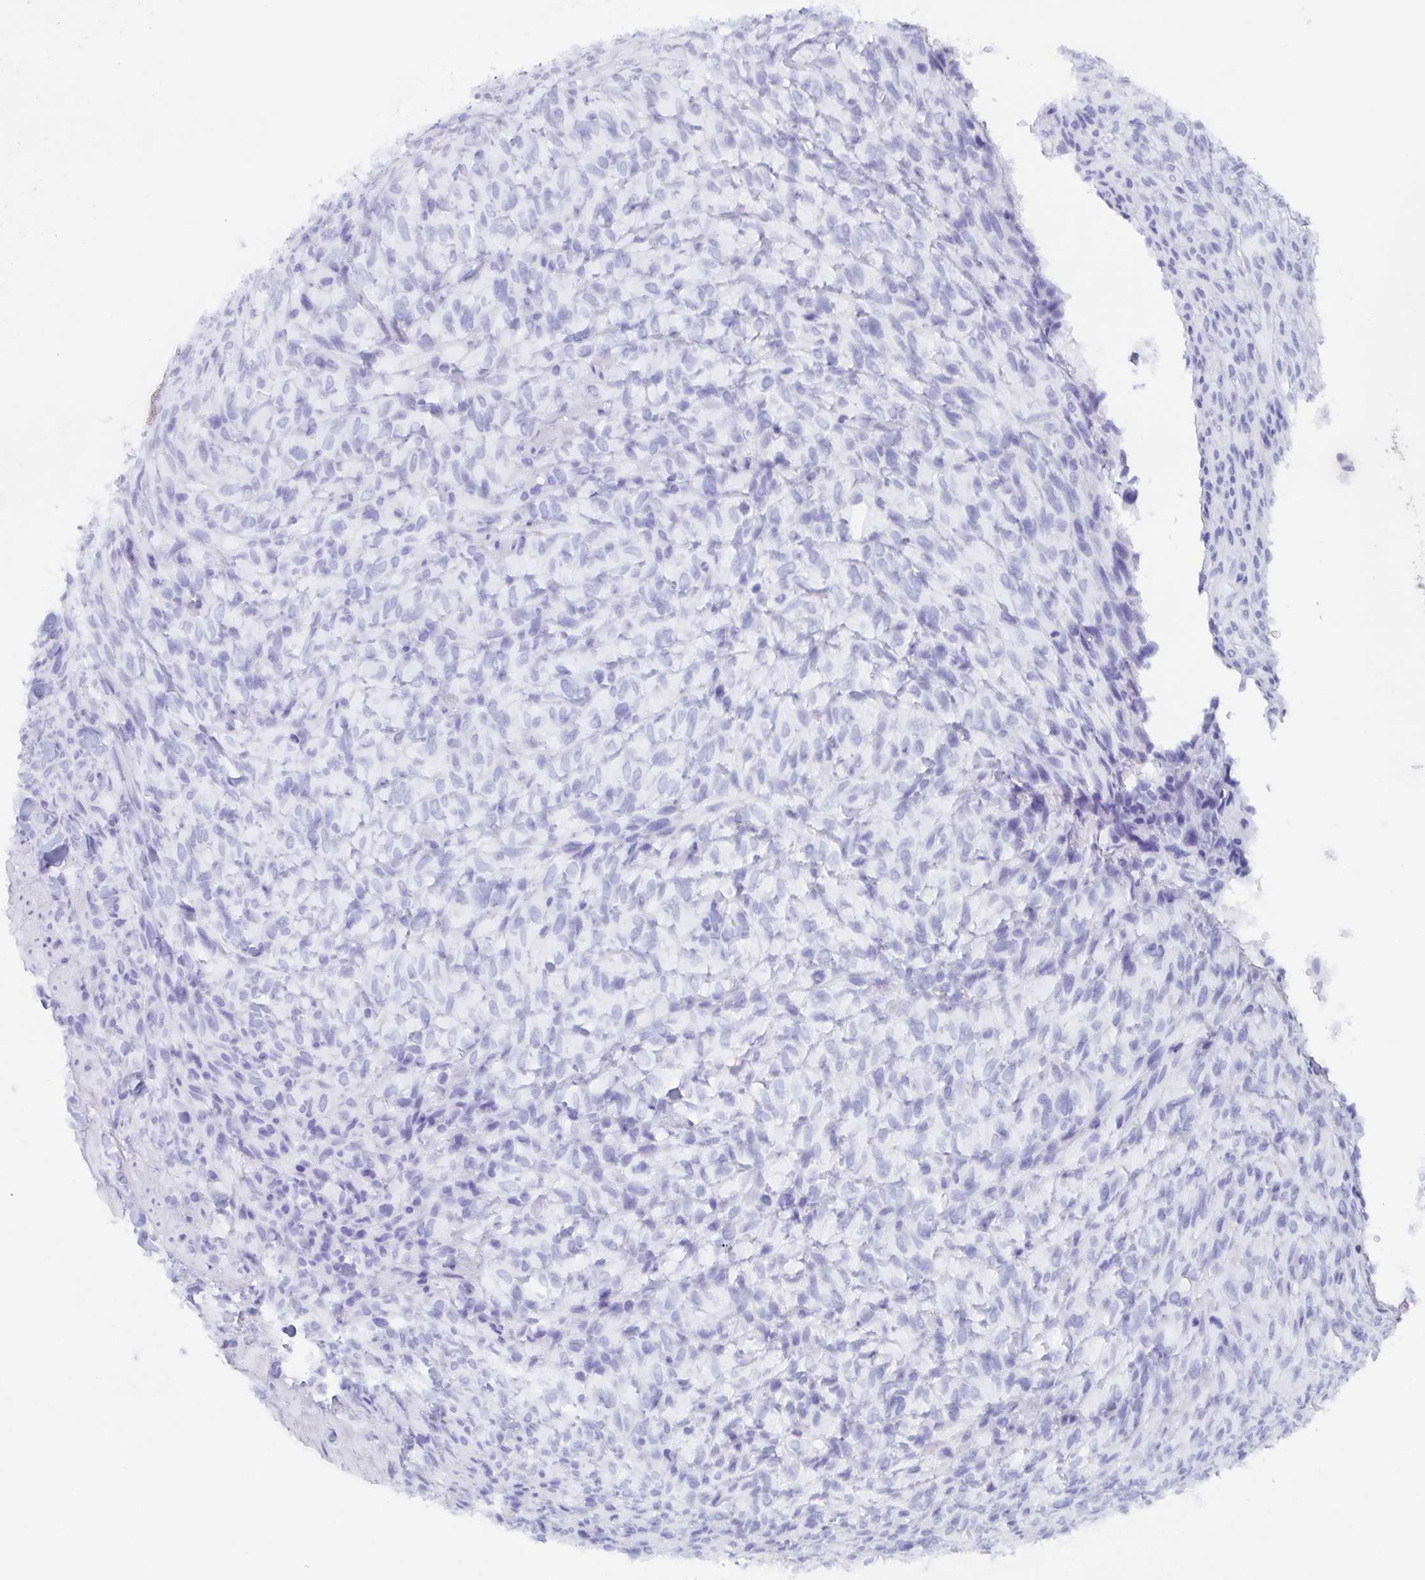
{"staining": {"intensity": "negative", "quantity": "none", "location": "none"}, "tissue": "renal cancer", "cell_type": "Tumor cells", "image_type": "cancer", "snomed": [{"axis": "morphology", "description": "Adenocarcinoma, NOS"}, {"axis": "topography", "description": "Kidney"}], "caption": "Immunohistochemical staining of human renal cancer (adenocarcinoma) exhibits no significant expression in tumor cells.", "gene": "POU2F3", "patient": {"sex": "male", "age": 58}}